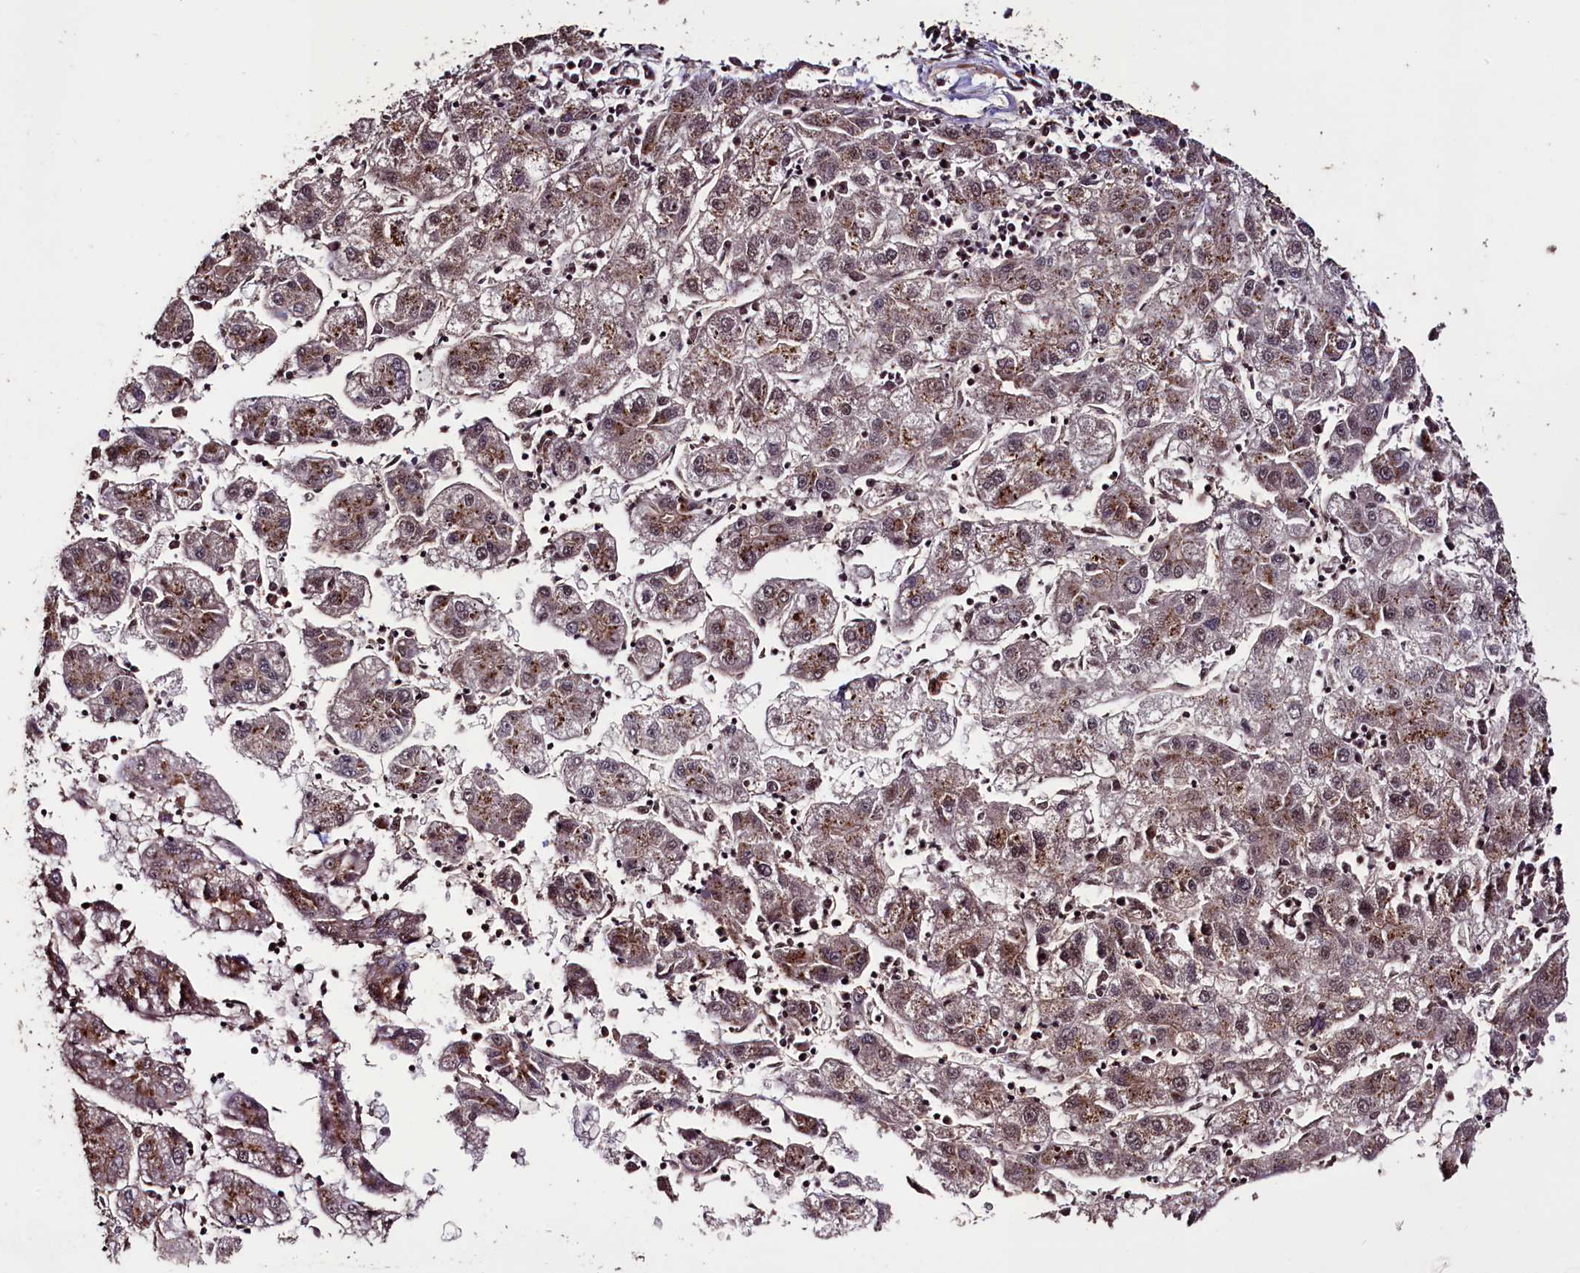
{"staining": {"intensity": "moderate", "quantity": ">75%", "location": "cytoplasmic/membranous"}, "tissue": "liver cancer", "cell_type": "Tumor cells", "image_type": "cancer", "snomed": [{"axis": "morphology", "description": "Carcinoma, Hepatocellular, NOS"}, {"axis": "topography", "description": "Liver"}], "caption": "About >75% of tumor cells in liver hepatocellular carcinoma show moderate cytoplasmic/membranous protein staining as visualized by brown immunohistochemical staining.", "gene": "SFSWAP", "patient": {"sex": "male", "age": 72}}